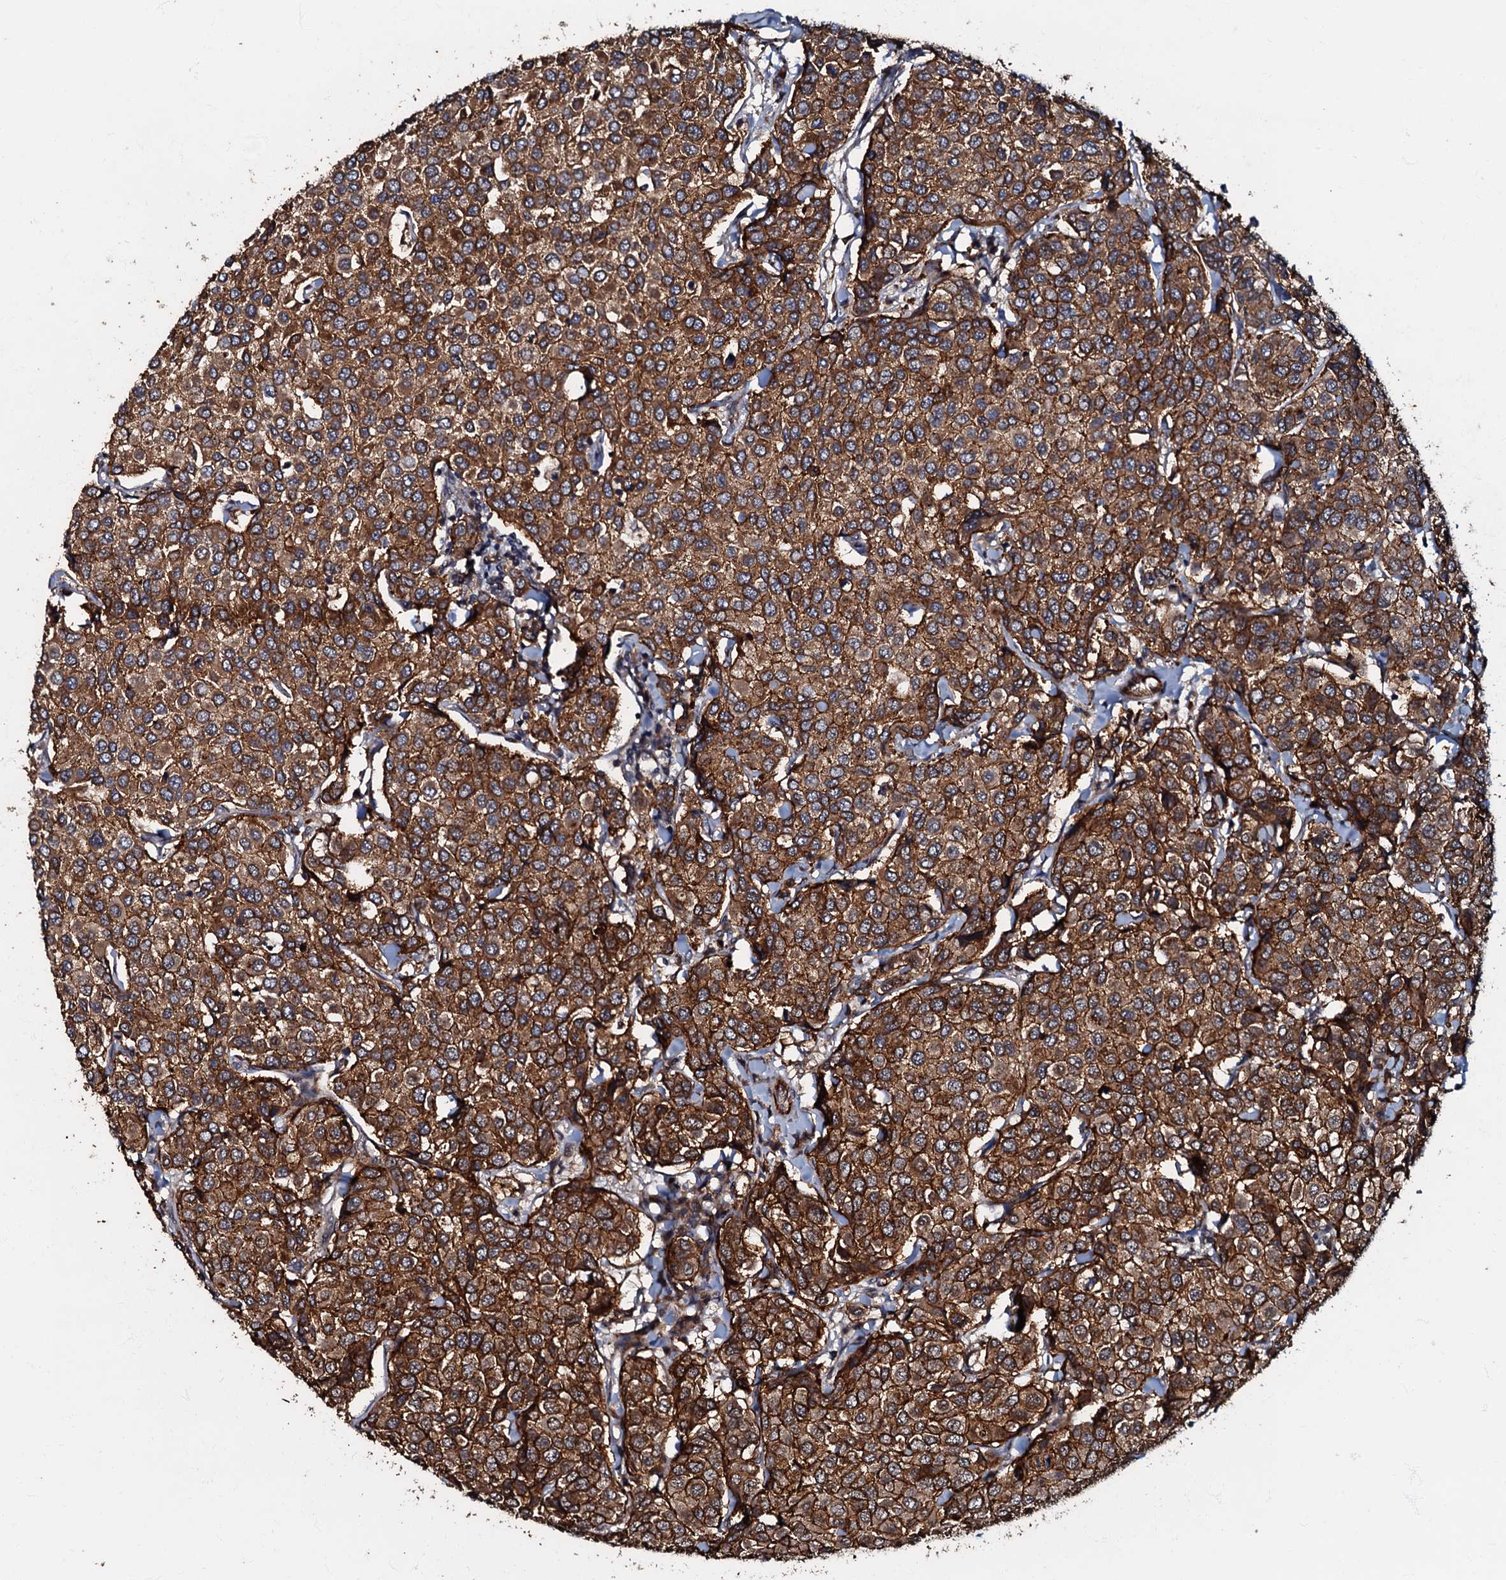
{"staining": {"intensity": "strong", "quantity": ">75%", "location": "cytoplasmic/membranous"}, "tissue": "breast cancer", "cell_type": "Tumor cells", "image_type": "cancer", "snomed": [{"axis": "morphology", "description": "Duct carcinoma"}, {"axis": "topography", "description": "Breast"}], "caption": "High-magnification brightfield microscopy of breast cancer (intraductal carcinoma) stained with DAB (3,3'-diaminobenzidine) (brown) and counterstained with hematoxylin (blue). tumor cells exhibit strong cytoplasmic/membranous positivity is present in approximately>75% of cells. Ihc stains the protein of interest in brown and the nuclei are stained blue.", "gene": "MANSC4", "patient": {"sex": "female", "age": 55}}